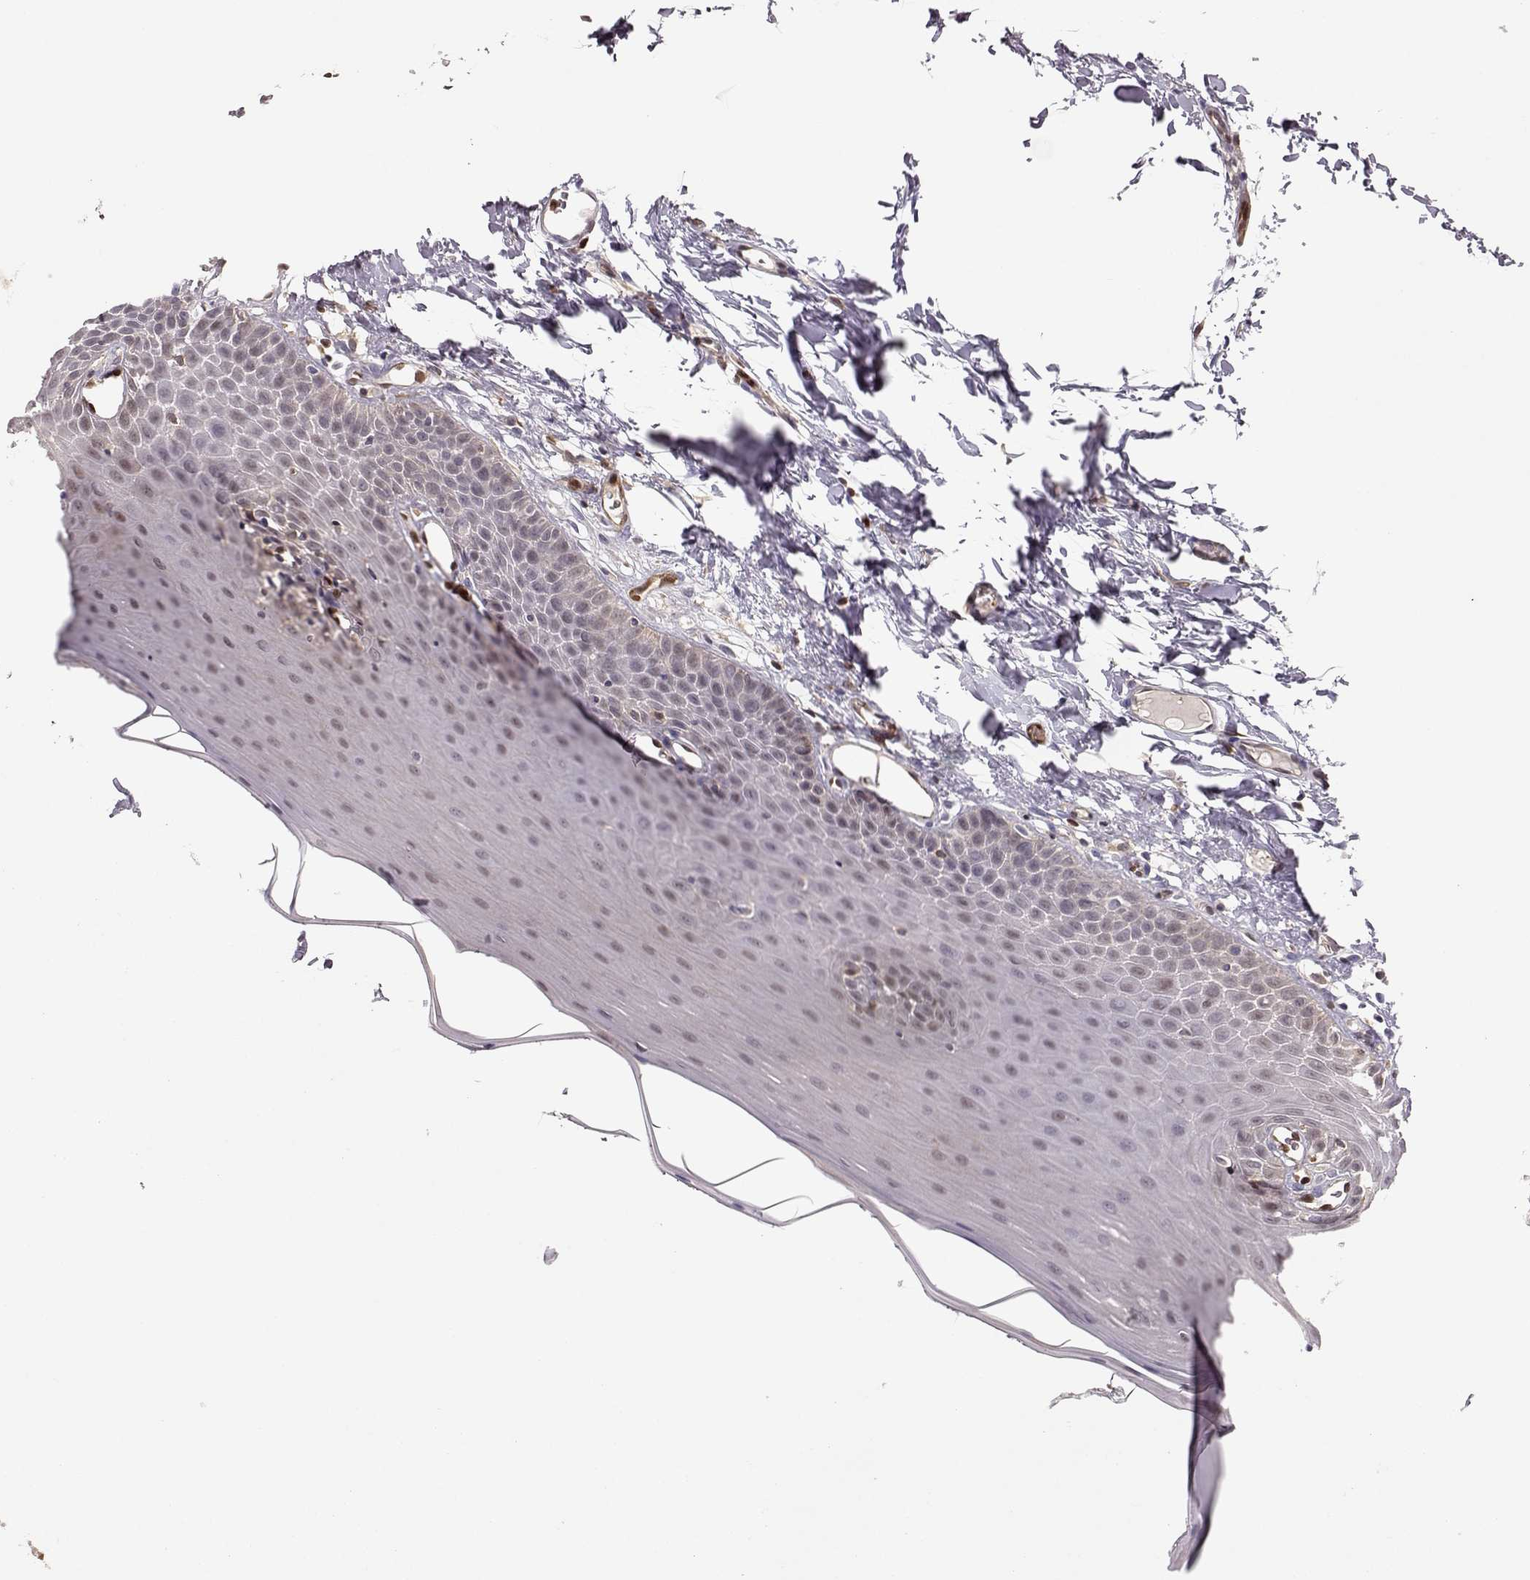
{"staining": {"intensity": "negative", "quantity": "none", "location": "none"}, "tissue": "oral mucosa", "cell_type": "Squamous epithelial cells", "image_type": "normal", "snomed": [{"axis": "morphology", "description": "Normal tissue, NOS"}, {"axis": "topography", "description": "Oral tissue"}], "caption": "An immunohistochemistry (IHC) micrograph of normal oral mucosa is shown. There is no staining in squamous epithelial cells of oral mucosa. (DAB immunohistochemistry (IHC) with hematoxylin counter stain).", "gene": "PNP", "patient": {"sex": "male", "age": 81}}